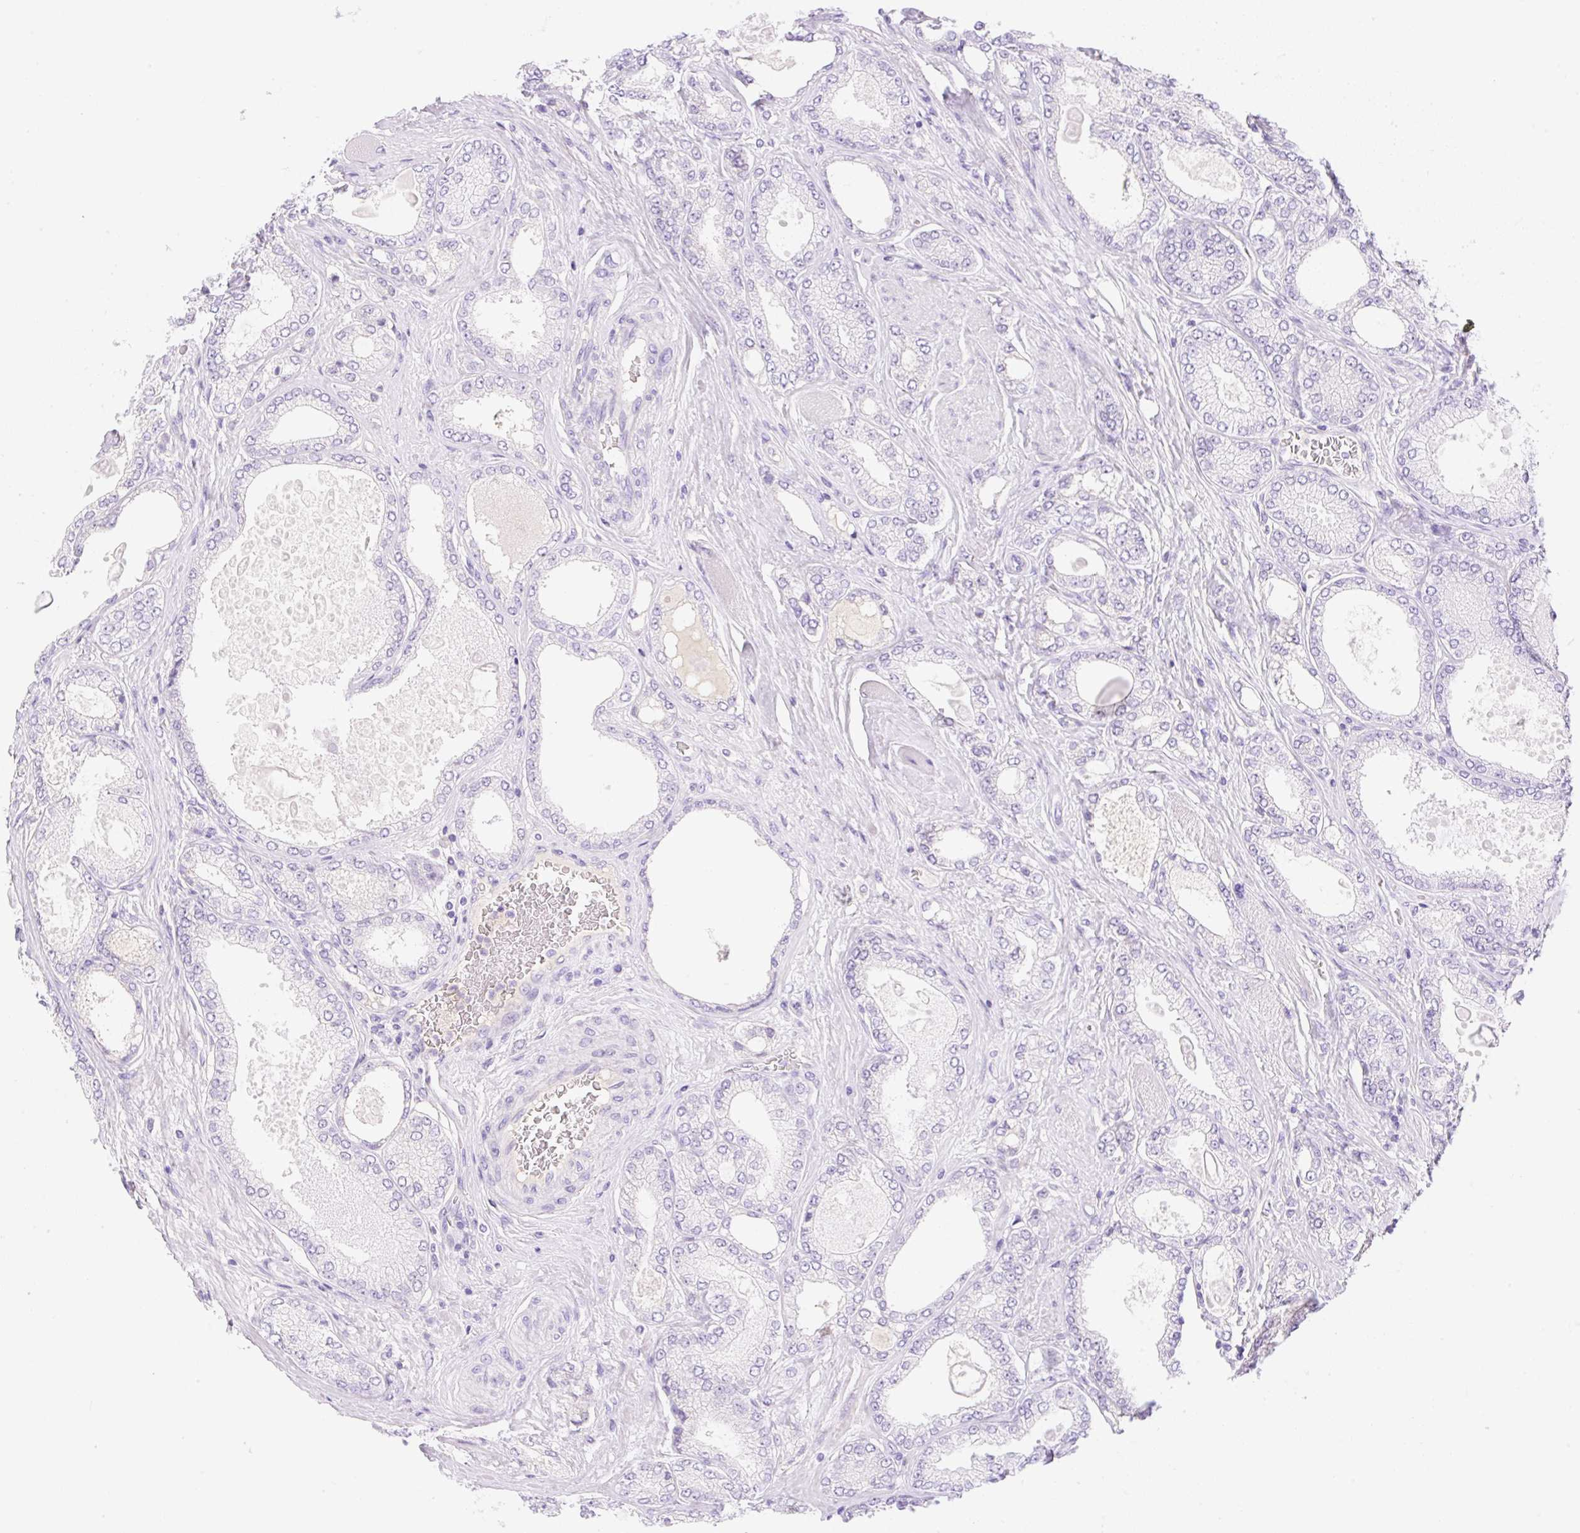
{"staining": {"intensity": "negative", "quantity": "none", "location": "none"}, "tissue": "prostate cancer", "cell_type": "Tumor cells", "image_type": "cancer", "snomed": [{"axis": "morphology", "description": "Adenocarcinoma, High grade"}, {"axis": "topography", "description": "Prostate"}], "caption": "Immunohistochemical staining of prostate cancer (adenocarcinoma (high-grade)) reveals no significant positivity in tumor cells. (DAB (3,3'-diaminobenzidine) immunohistochemistry visualized using brightfield microscopy, high magnification).", "gene": "DENND5A", "patient": {"sex": "male", "age": 68}}